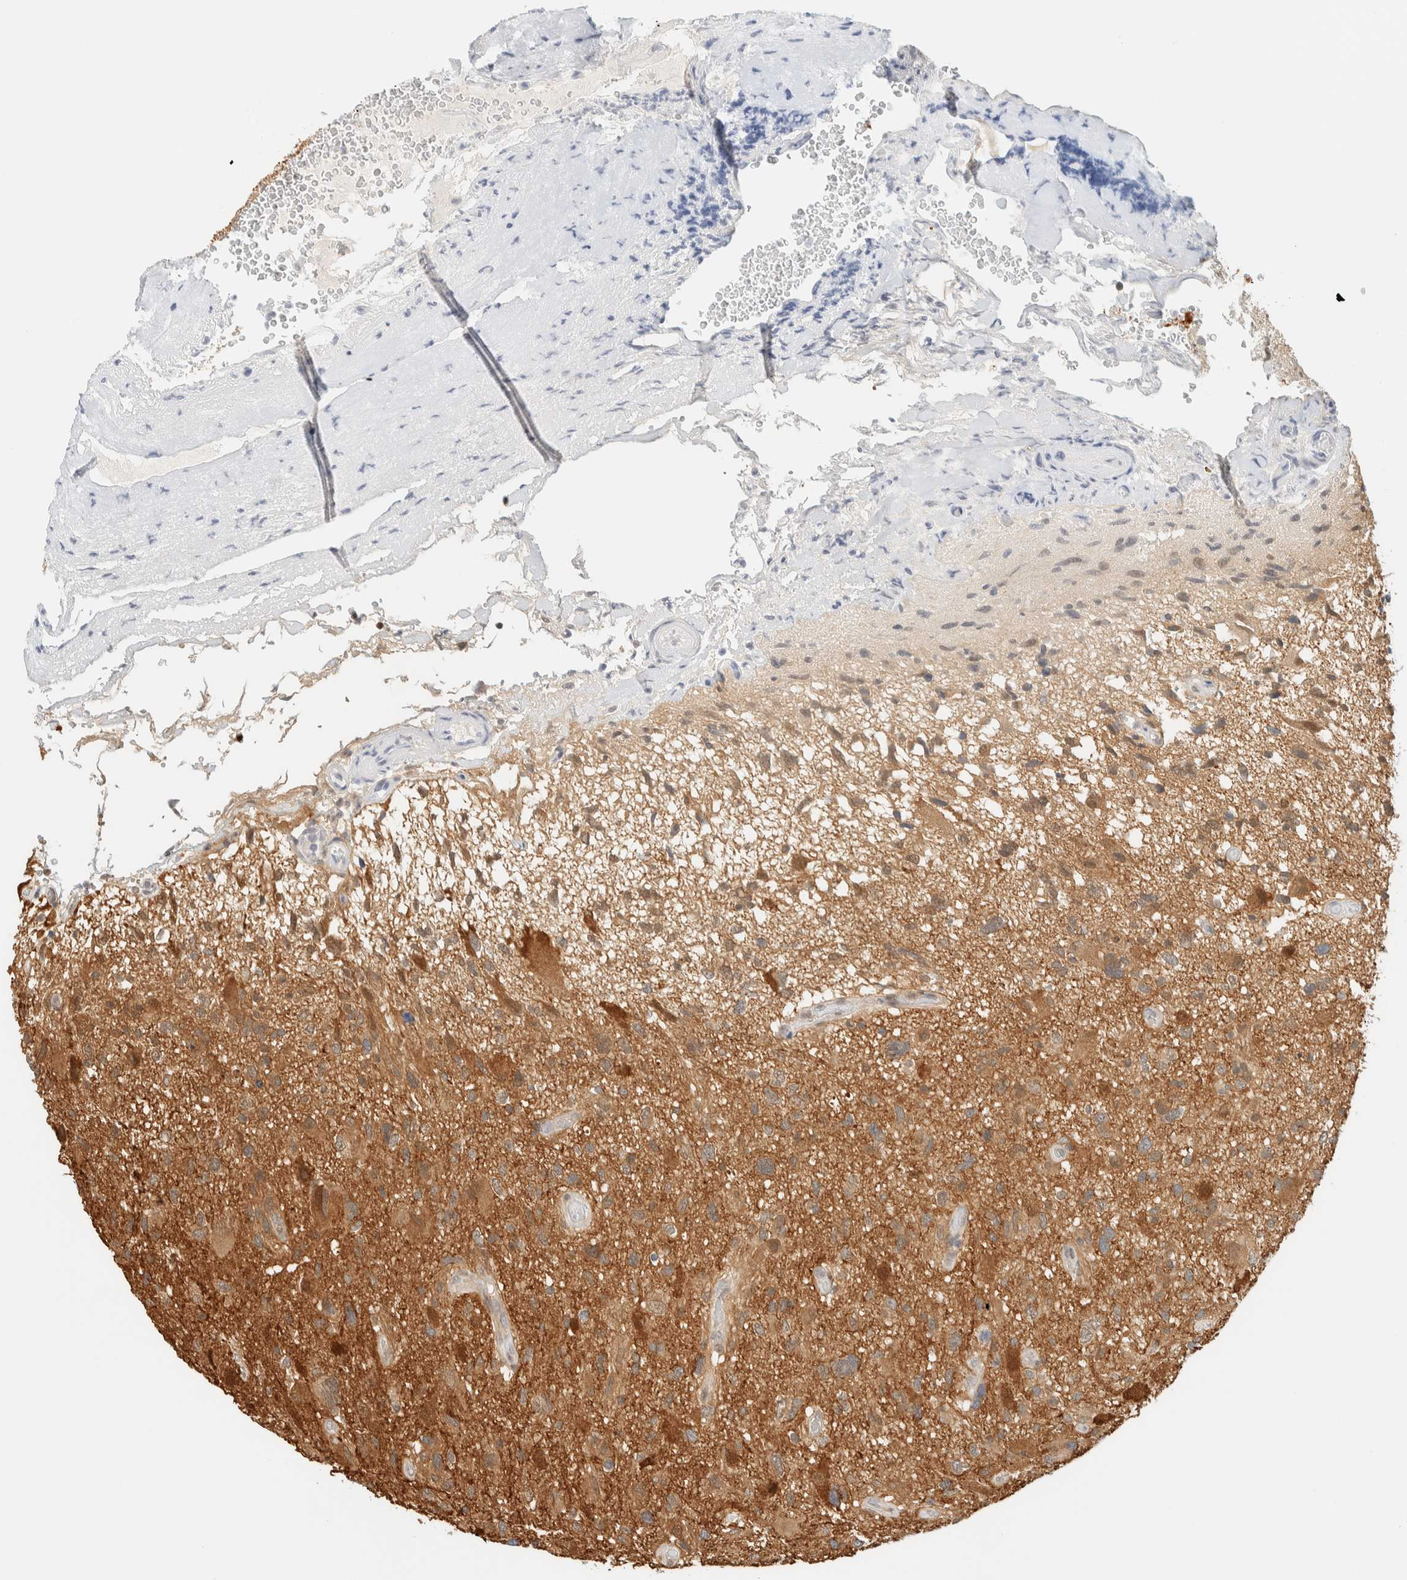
{"staining": {"intensity": "moderate", "quantity": ">75%", "location": "cytoplasmic/membranous"}, "tissue": "glioma", "cell_type": "Tumor cells", "image_type": "cancer", "snomed": [{"axis": "morphology", "description": "Glioma, malignant, High grade"}, {"axis": "topography", "description": "Brain"}], "caption": "DAB immunohistochemical staining of human glioma displays moderate cytoplasmic/membranous protein positivity in about >75% of tumor cells. Nuclei are stained in blue.", "gene": "ZBTB37", "patient": {"sex": "male", "age": 33}}